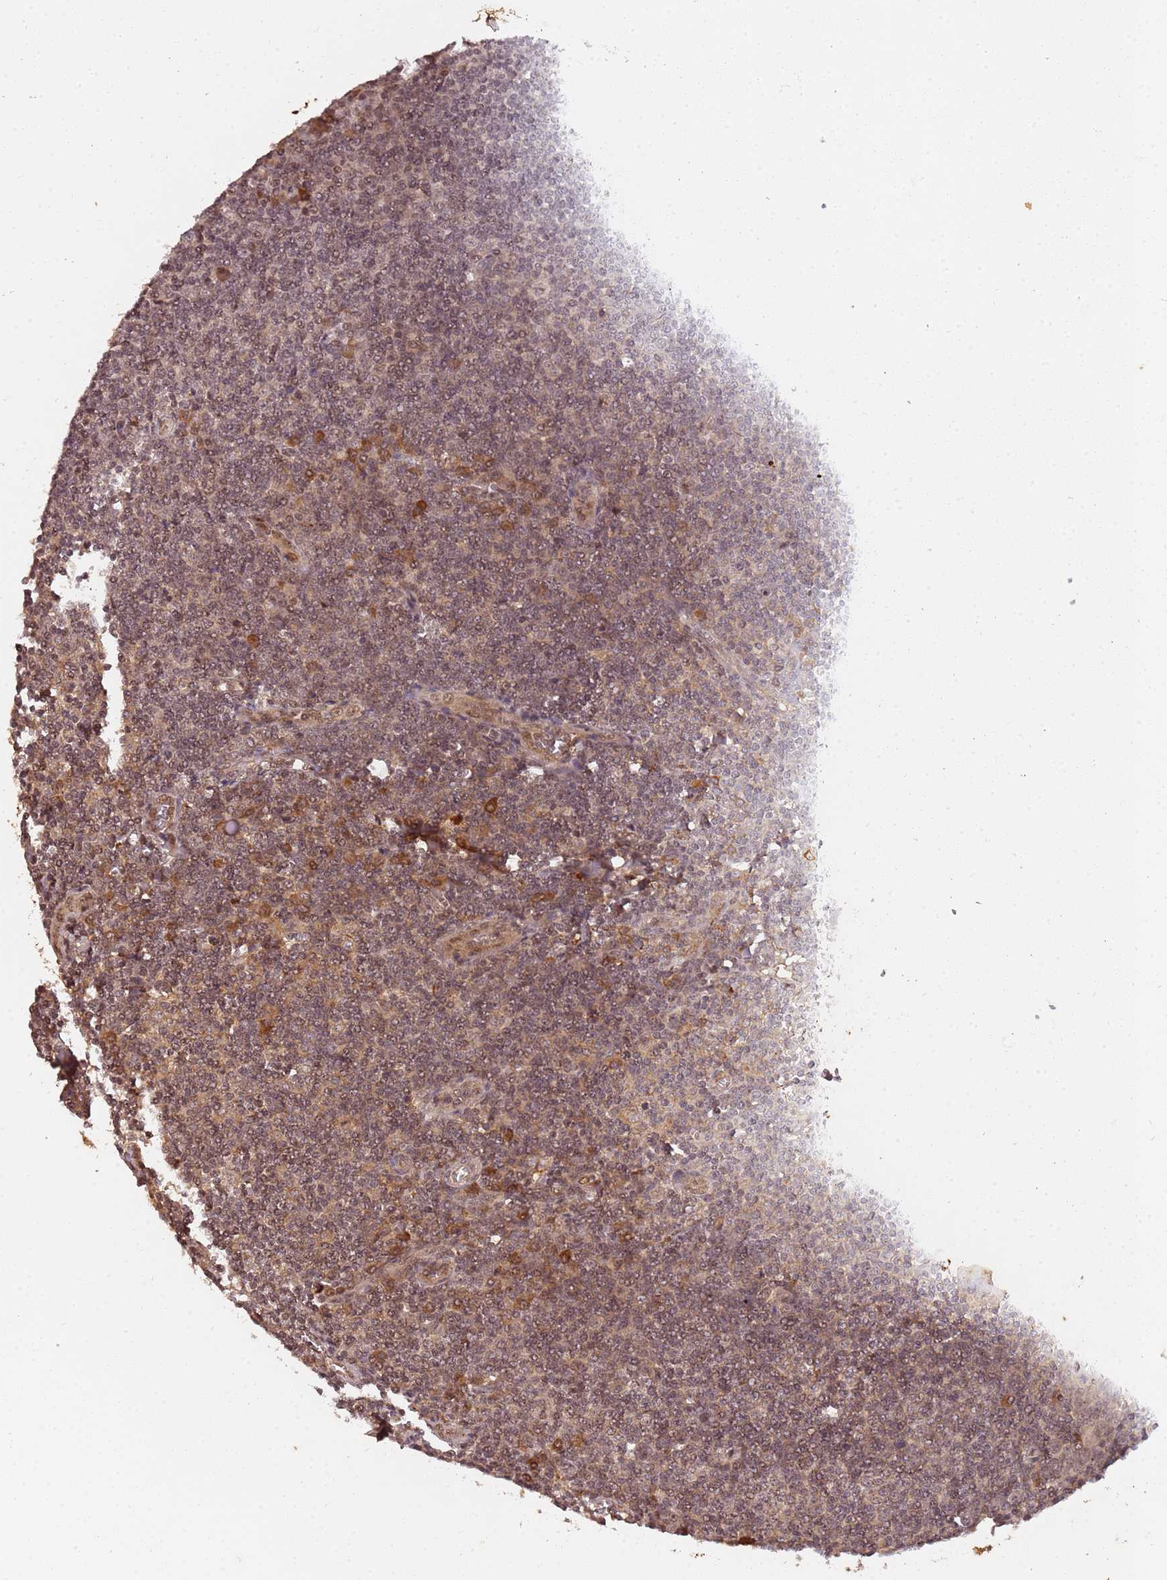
{"staining": {"intensity": "weak", "quantity": "25%-75%", "location": "cytoplasmic/membranous"}, "tissue": "tonsil", "cell_type": "Germinal center cells", "image_type": "normal", "snomed": [{"axis": "morphology", "description": "Normal tissue, NOS"}, {"axis": "topography", "description": "Tonsil"}], "caption": "Benign tonsil exhibits weak cytoplasmic/membranous staining in approximately 25%-75% of germinal center cells.", "gene": "COL1A2", "patient": {"sex": "male", "age": 27}}